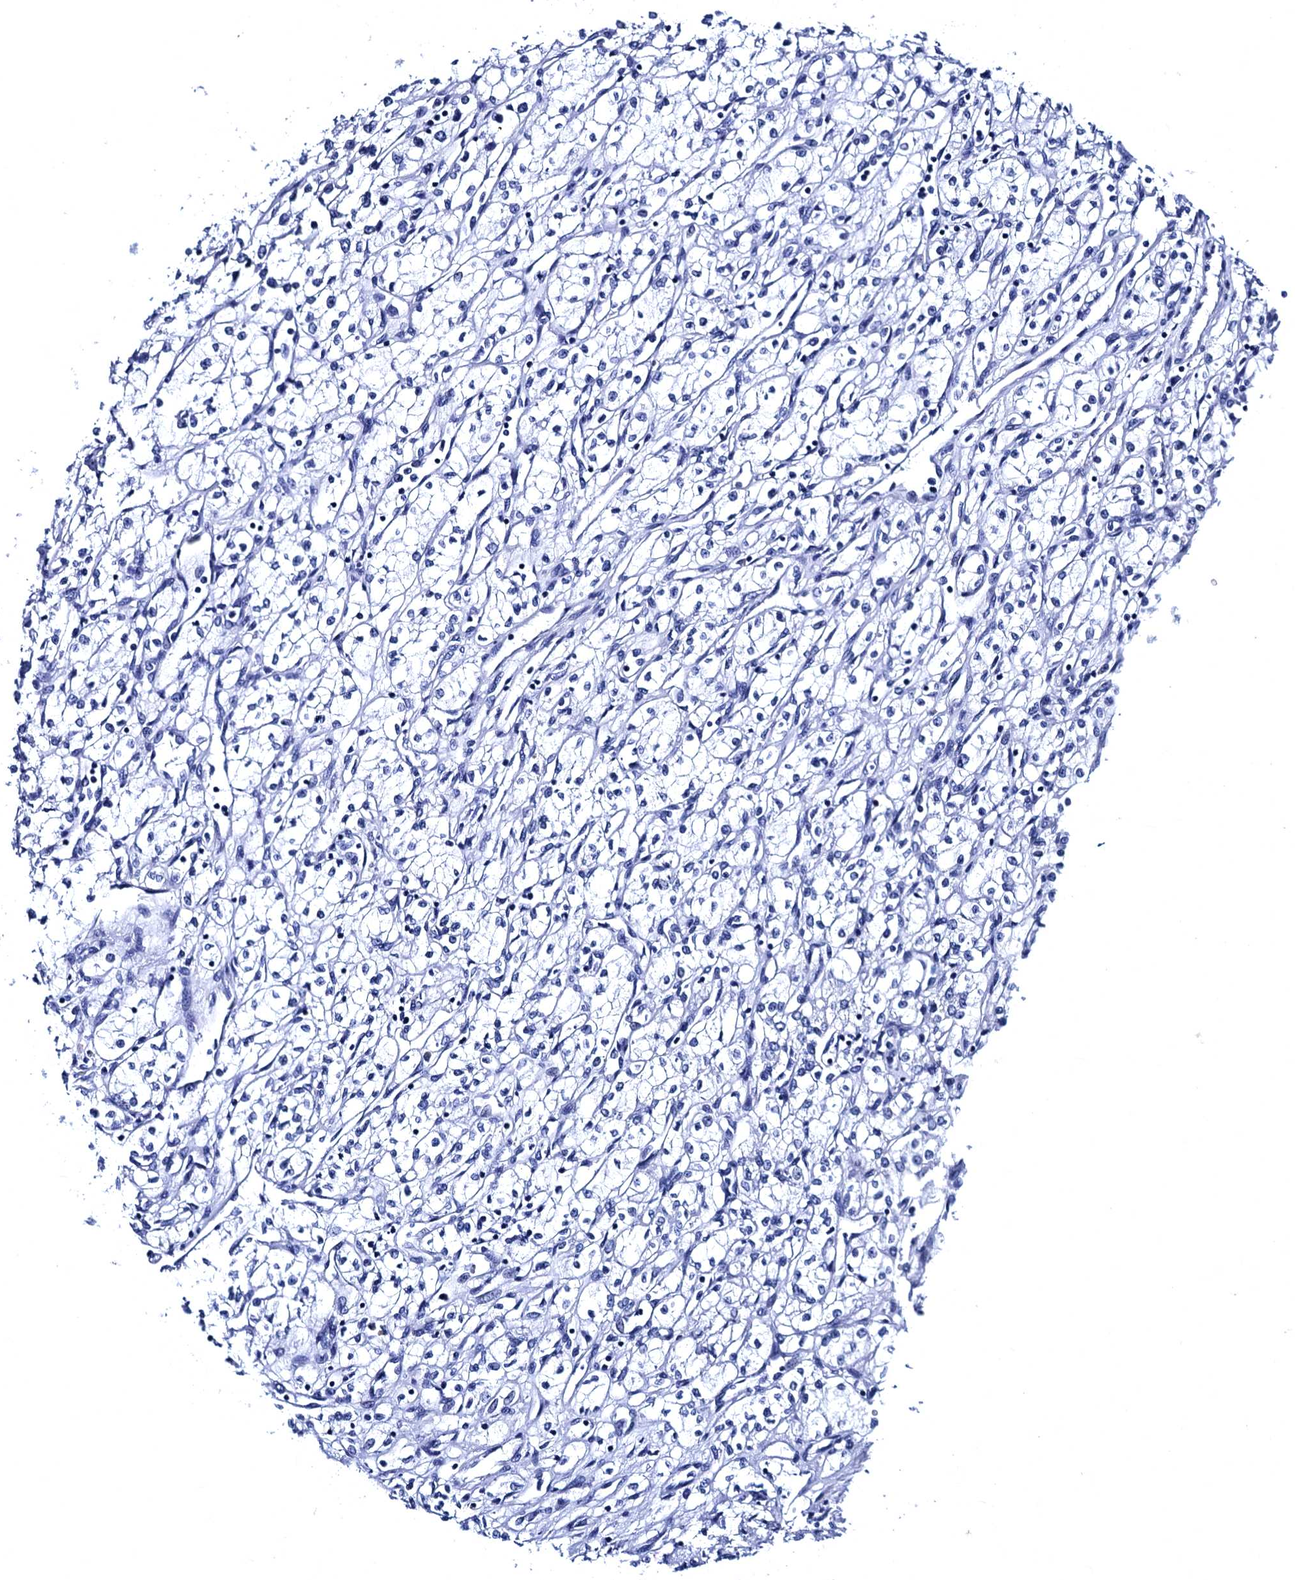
{"staining": {"intensity": "negative", "quantity": "none", "location": "none"}, "tissue": "renal cancer", "cell_type": "Tumor cells", "image_type": "cancer", "snomed": [{"axis": "morphology", "description": "Adenocarcinoma, NOS"}, {"axis": "topography", "description": "Kidney"}], "caption": "Tumor cells are negative for protein expression in human adenocarcinoma (renal).", "gene": "MYBPC3", "patient": {"sex": "male", "age": 59}}